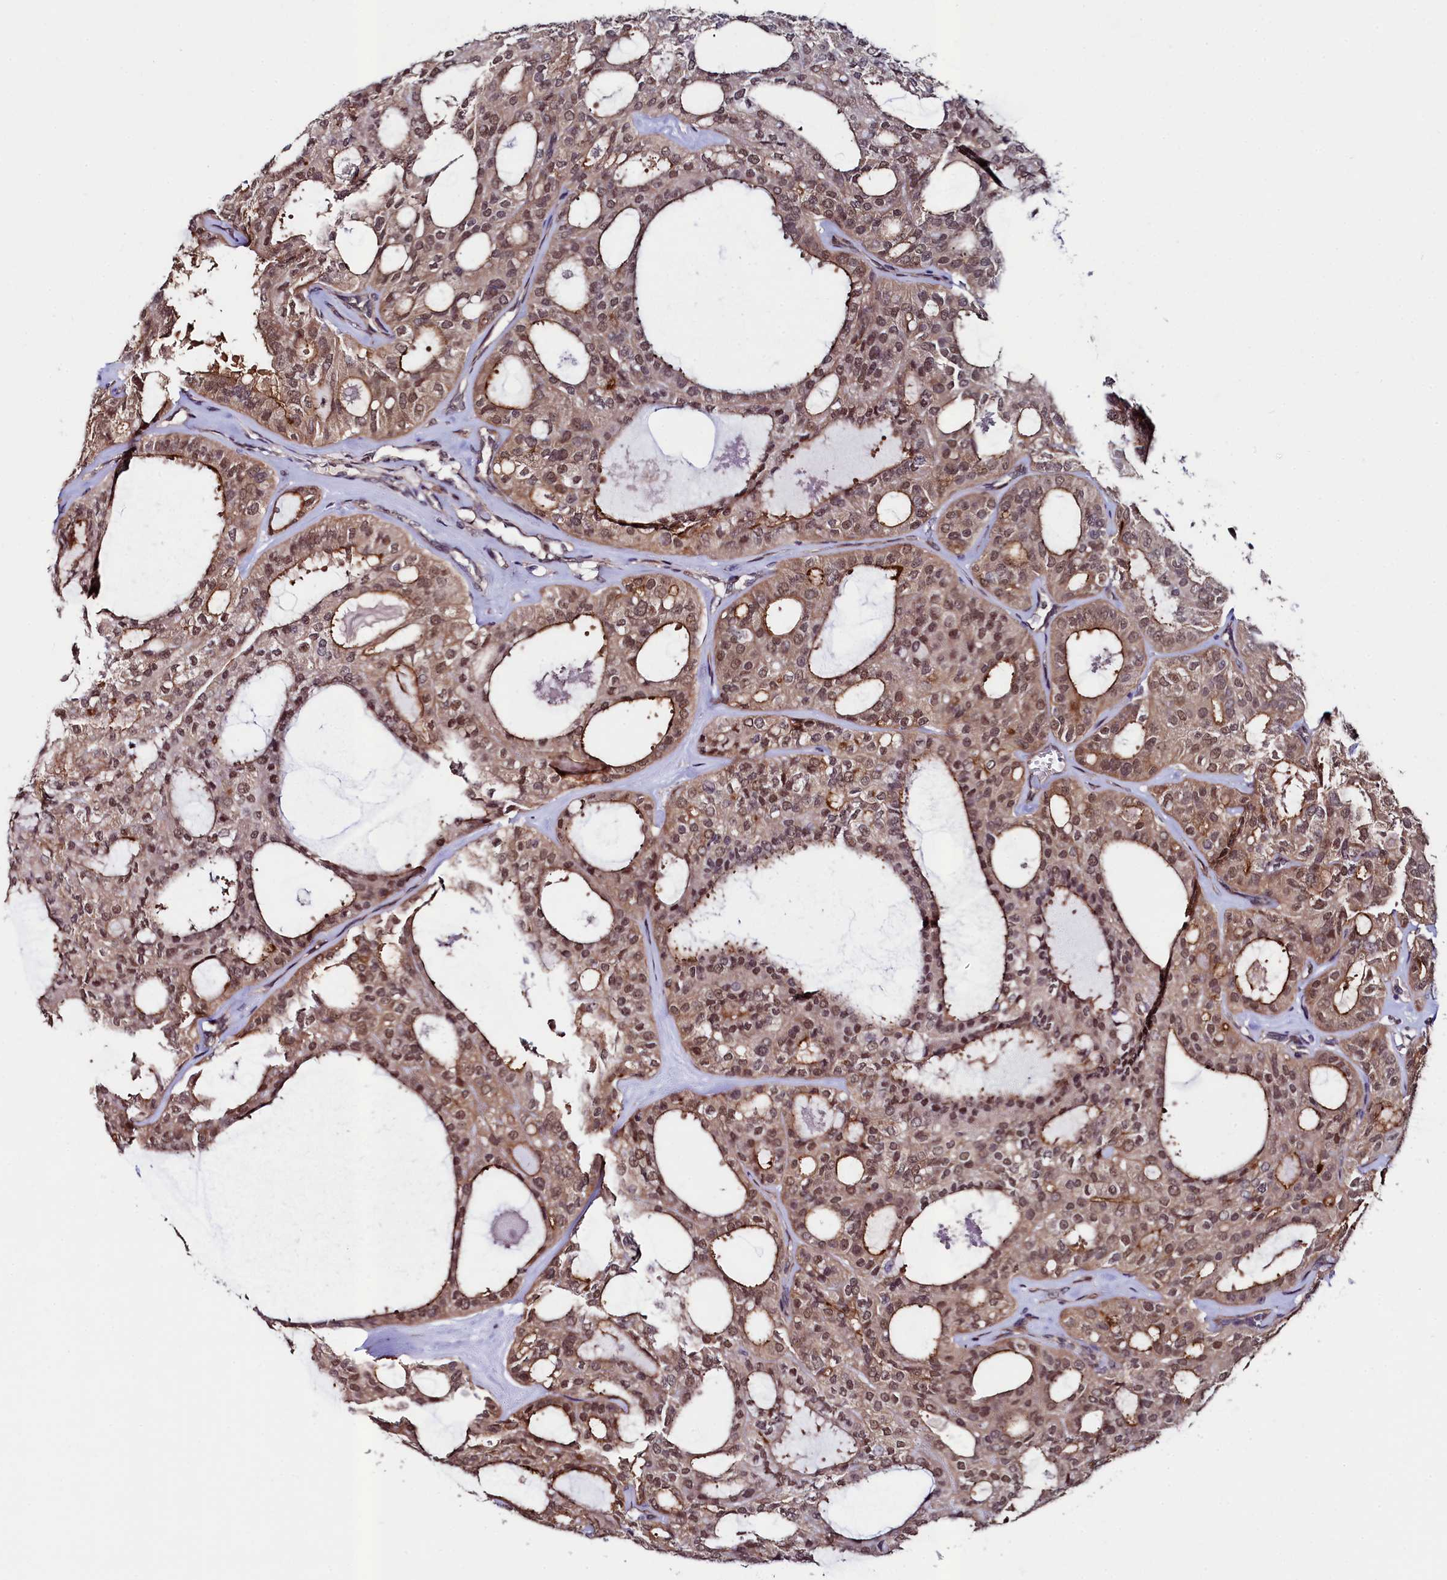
{"staining": {"intensity": "moderate", "quantity": ">75%", "location": "cytoplasmic/membranous,nuclear"}, "tissue": "thyroid cancer", "cell_type": "Tumor cells", "image_type": "cancer", "snomed": [{"axis": "morphology", "description": "Follicular adenoma carcinoma, NOS"}, {"axis": "topography", "description": "Thyroid gland"}], "caption": "A high-resolution micrograph shows IHC staining of thyroid cancer (follicular adenoma carcinoma), which exhibits moderate cytoplasmic/membranous and nuclear staining in approximately >75% of tumor cells. Nuclei are stained in blue.", "gene": "LEO1", "patient": {"sex": "male", "age": 75}}